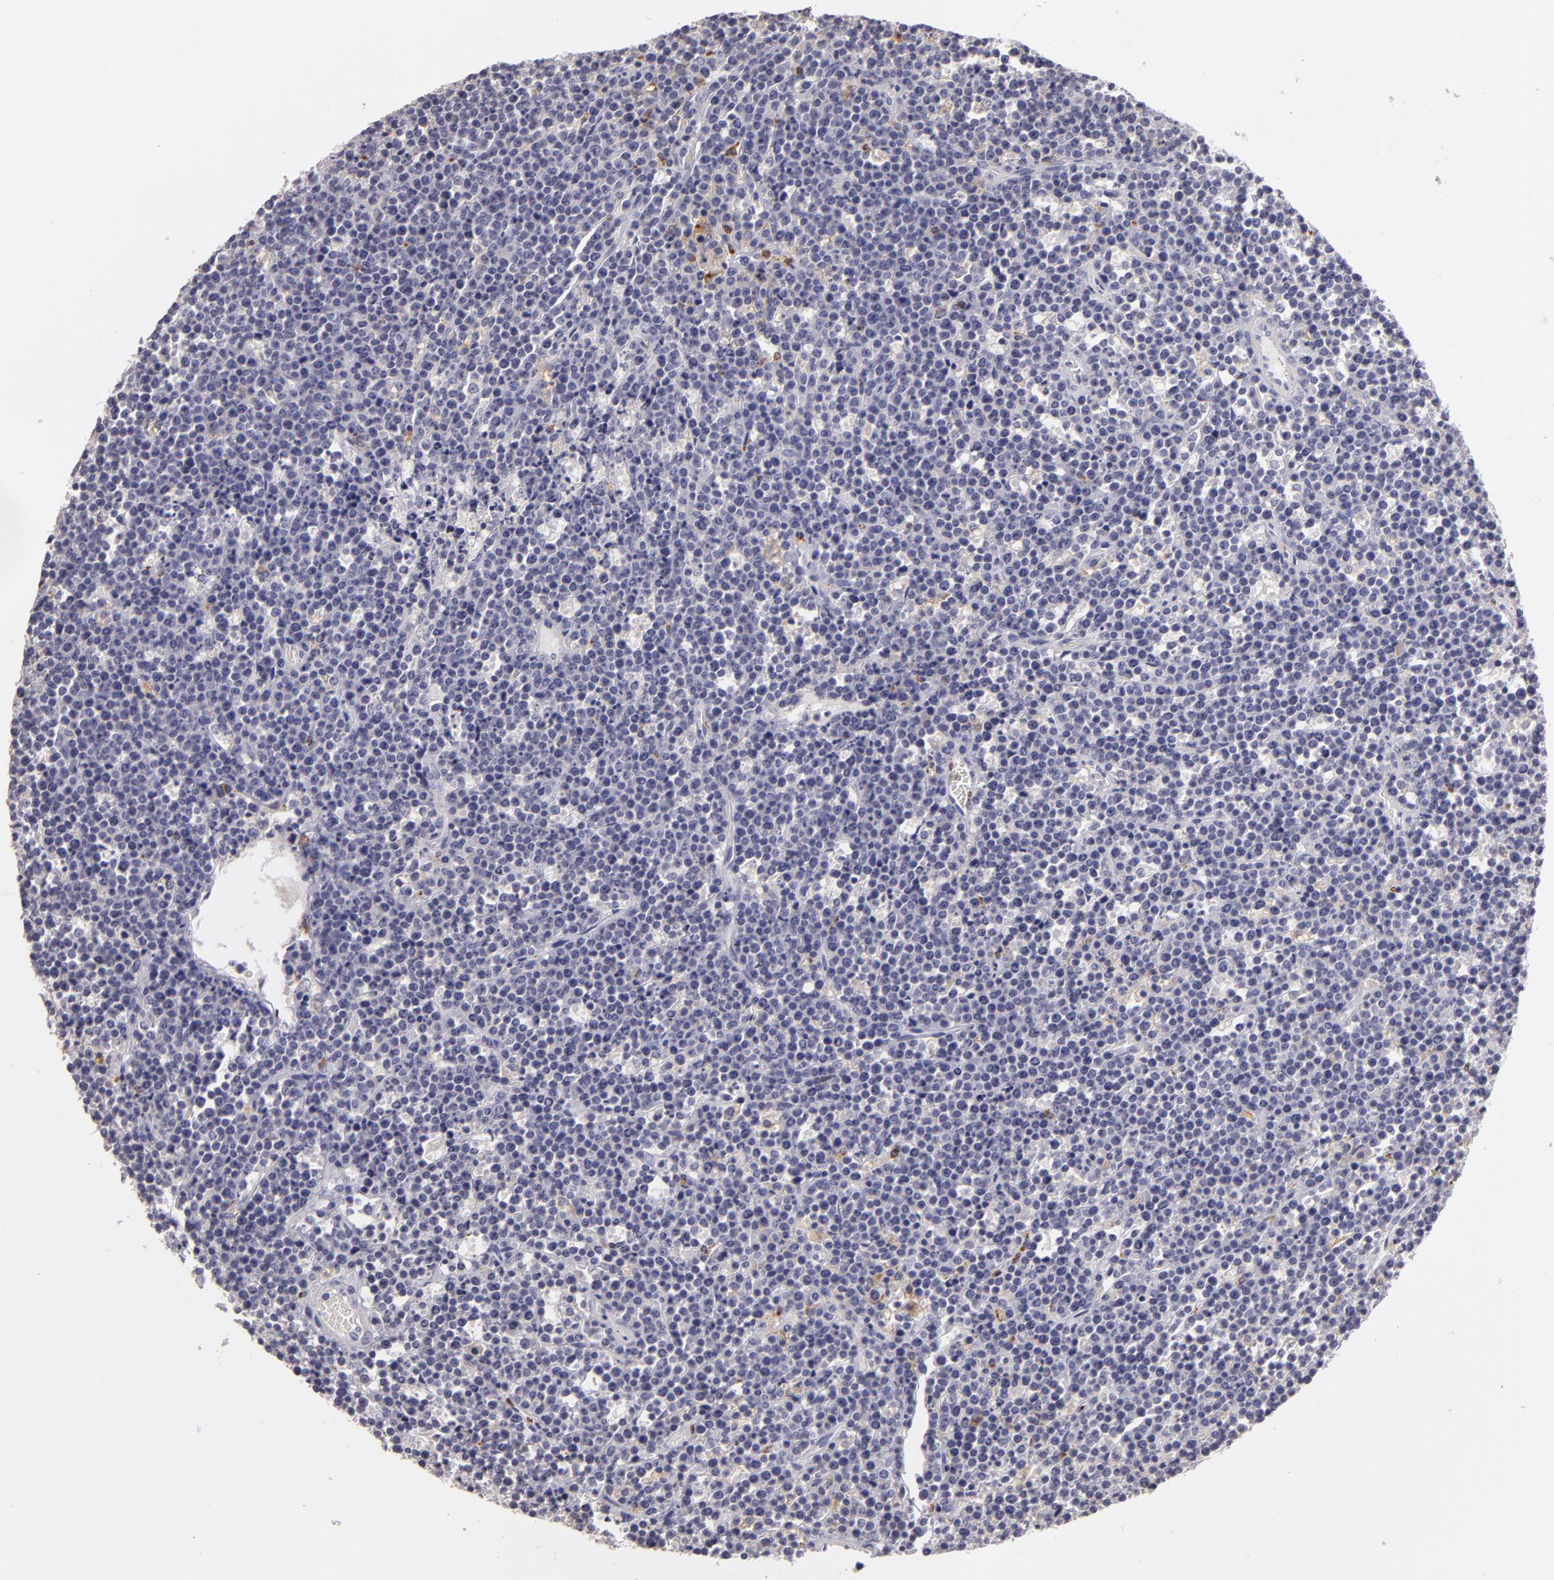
{"staining": {"intensity": "negative", "quantity": "none", "location": "none"}, "tissue": "lymphoma", "cell_type": "Tumor cells", "image_type": "cancer", "snomed": [{"axis": "morphology", "description": "Malignant lymphoma, non-Hodgkin's type, High grade"}, {"axis": "topography", "description": "Ovary"}], "caption": "Immunohistochemistry of human lymphoma exhibits no positivity in tumor cells.", "gene": "TLR8", "patient": {"sex": "female", "age": 56}}